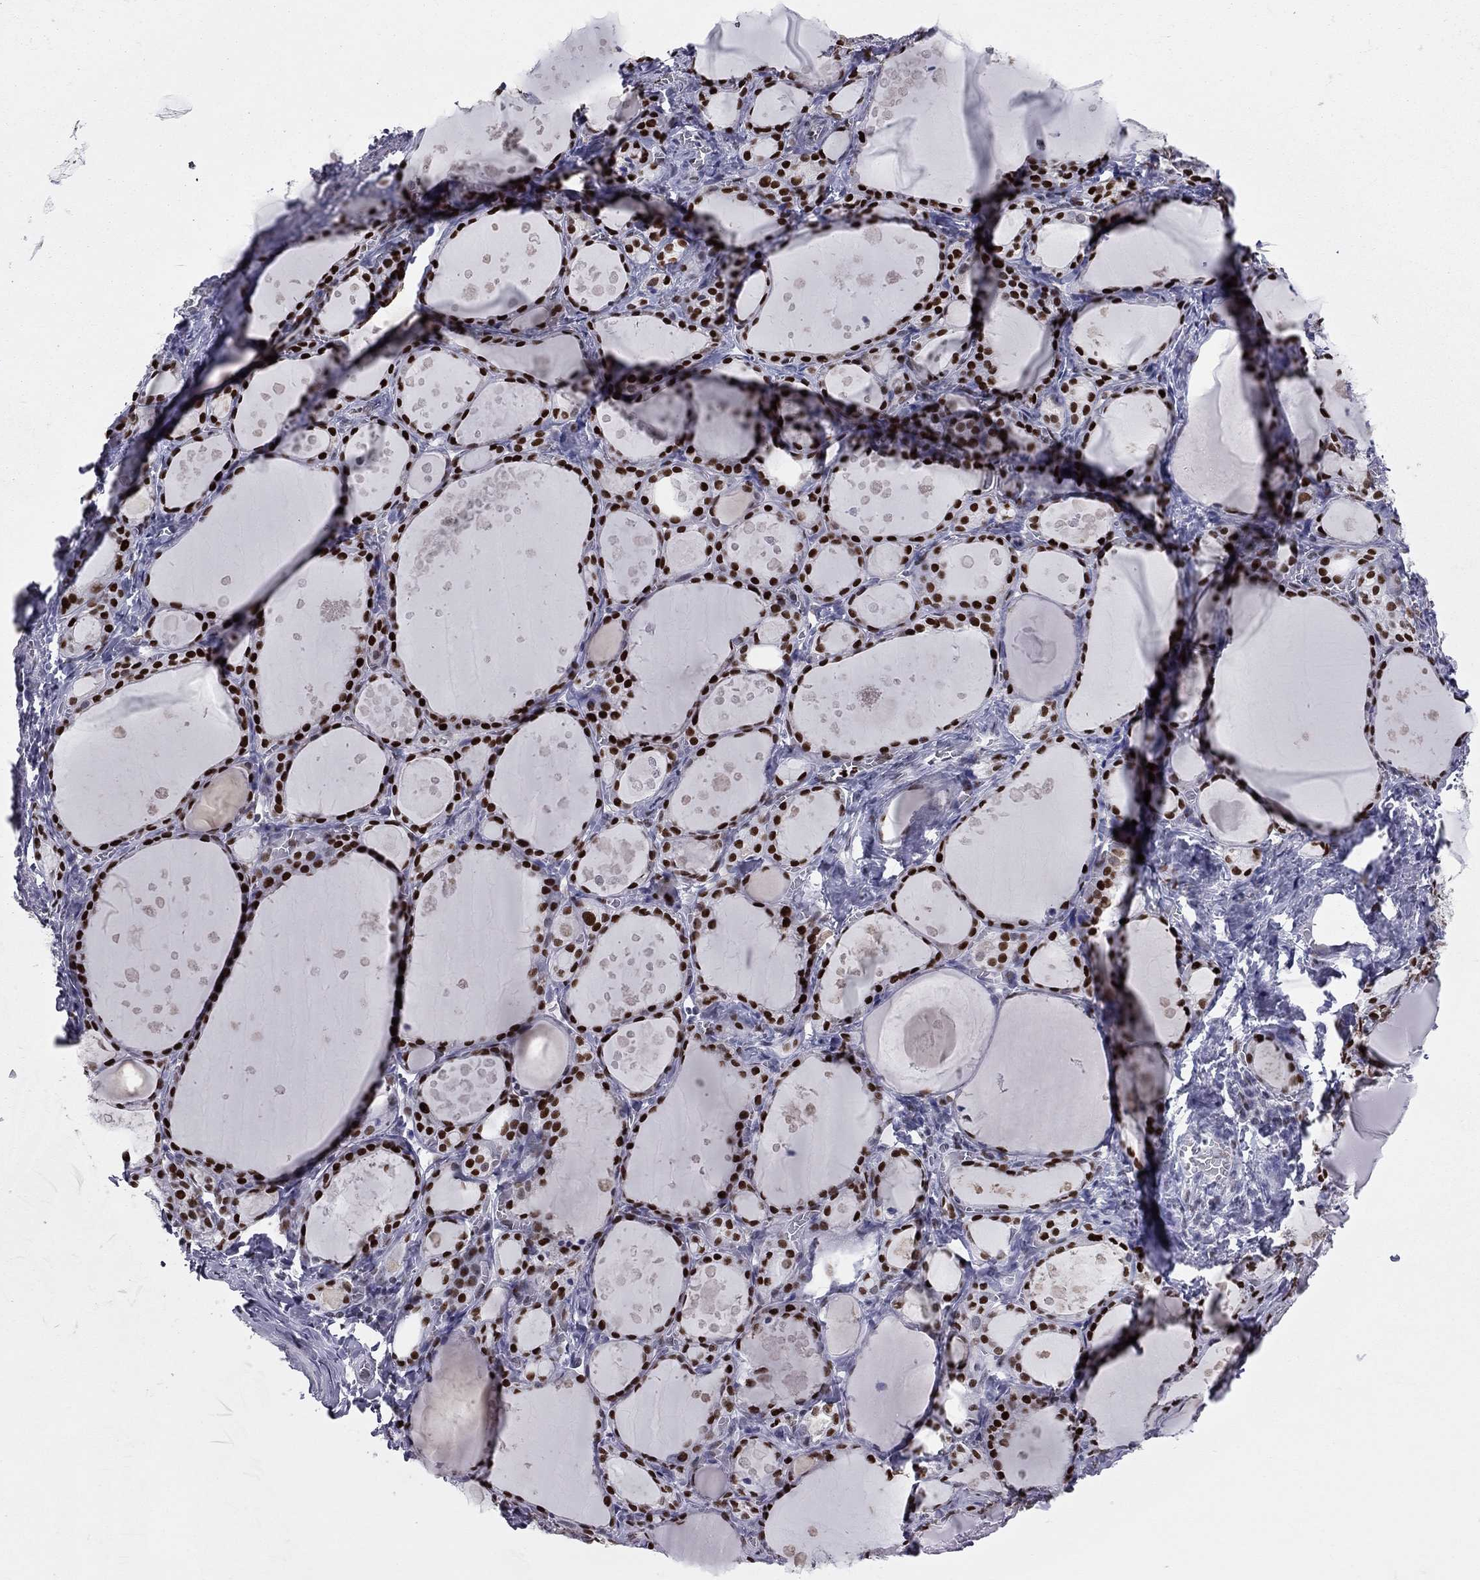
{"staining": {"intensity": "strong", "quantity": ">75%", "location": "nuclear"}, "tissue": "thyroid gland", "cell_type": "Glandular cells", "image_type": "normal", "snomed": [{"axis": "morphology", "description": "Normal tissue, NOS"}, {"axis": "topography", "description": "Thyroid gland"}], "caption": "Immunohistochemistry of benign thyroid gland displays high levels of strong nuclear expression in approximately >75% of glandular cells.", "gene": "PCGF3", "patient": {"sex": "male", "age": 68}}